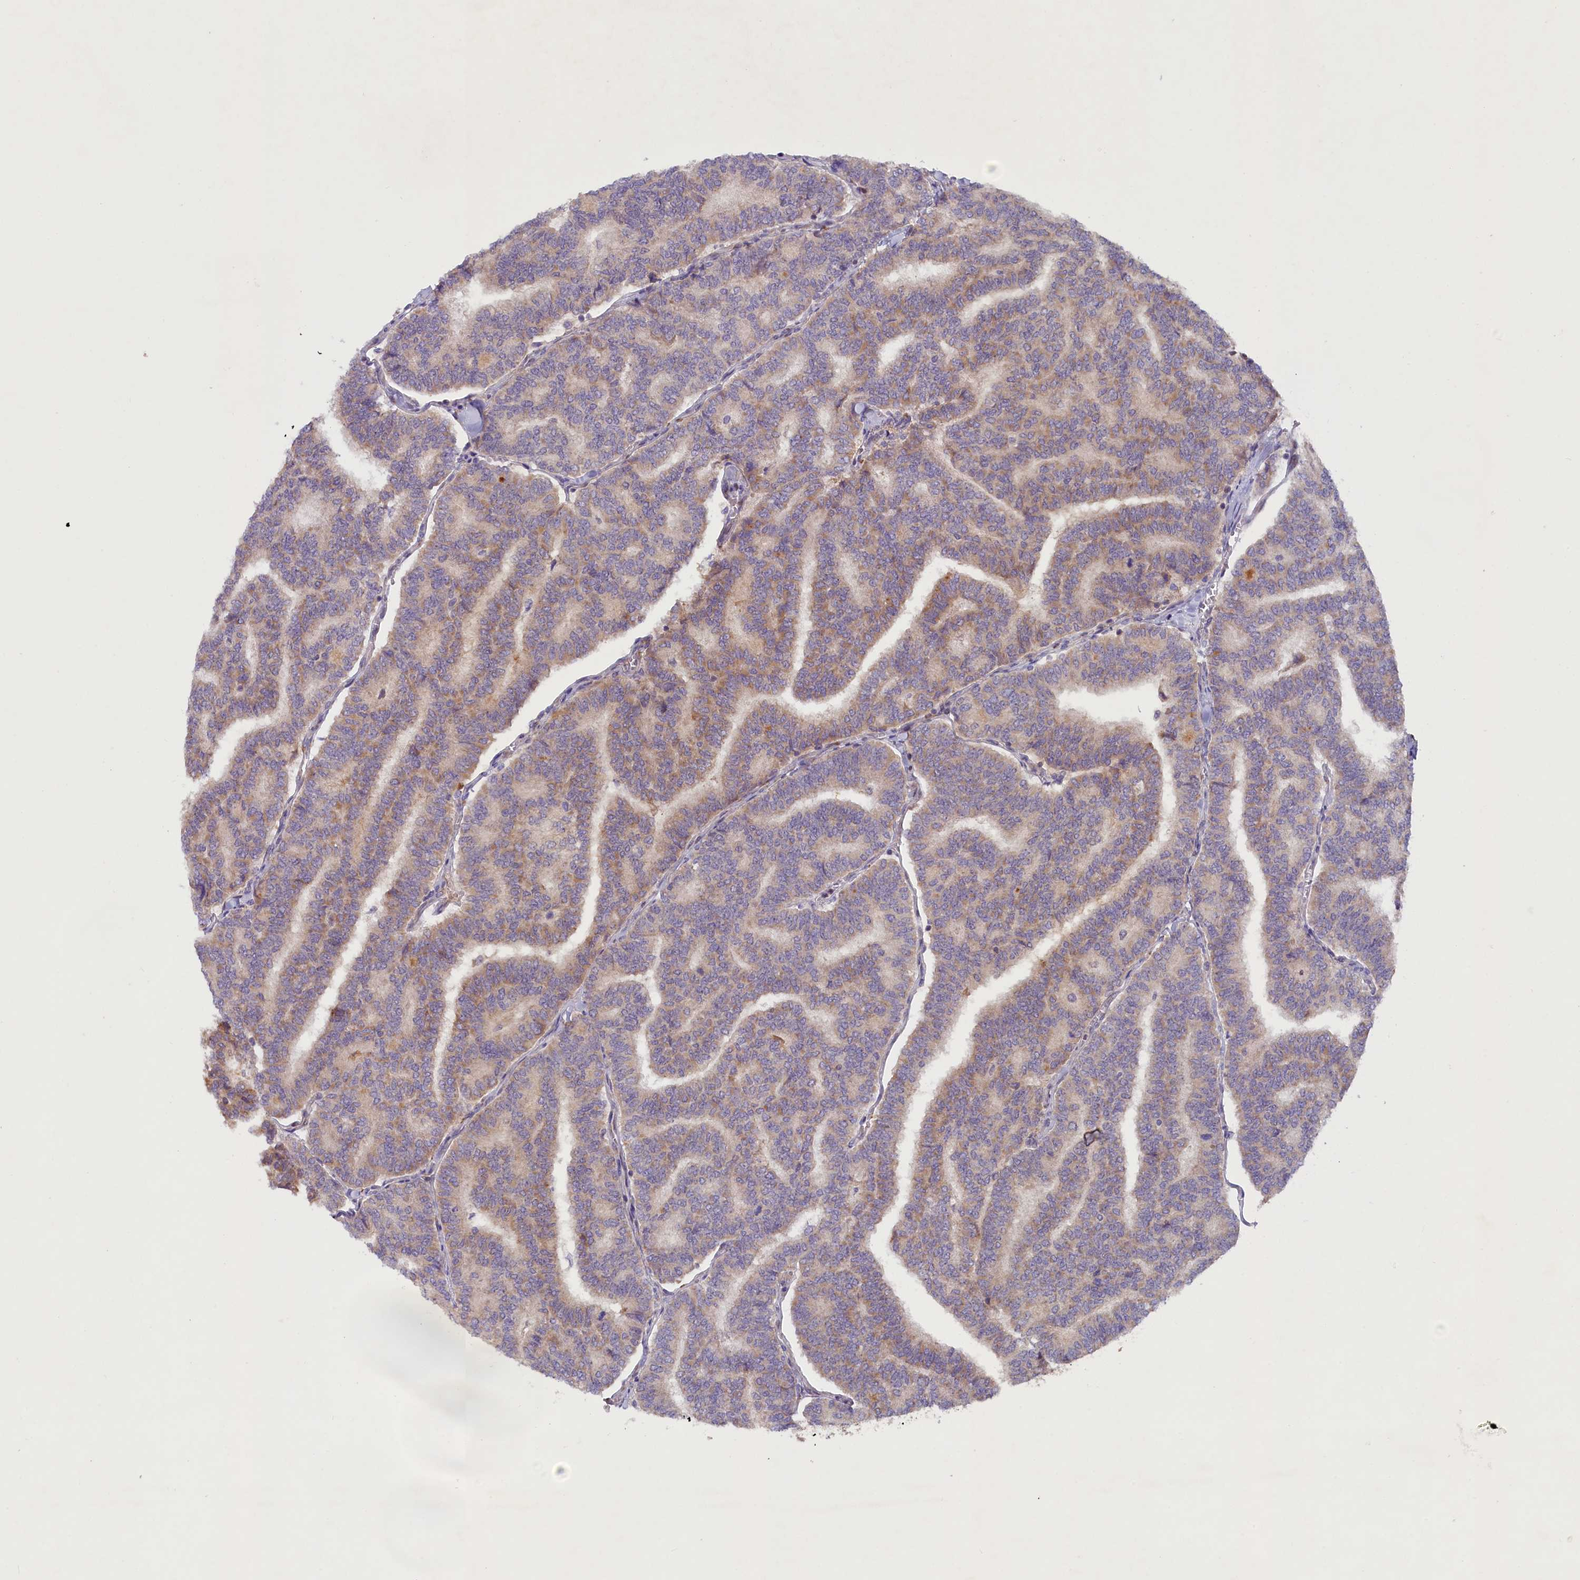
{"staining": {"intensity": "moderate", "quantity": ">75%", "location": "cytoplasmic/membranous"}, "tissue": "thyroid cancer", "cell_type": "Tumor cells", "image_type": "cancer", "snomed": [{"axis": "morphology", "description": "Papillary adenocarcinoma, NOS"}, {"axis": "topography", "description": "Thyroid gland"}], "caption": "A histopathology image showing moderate cytoplasmic/membranous staining in about >75% of tumor cells in thyroid cancer (papillary adenocarcinoma), as visualized by brown immunohistochemical staining.", "gene": "SSC5D", "patient": {"sex": "female", "age": 35}}